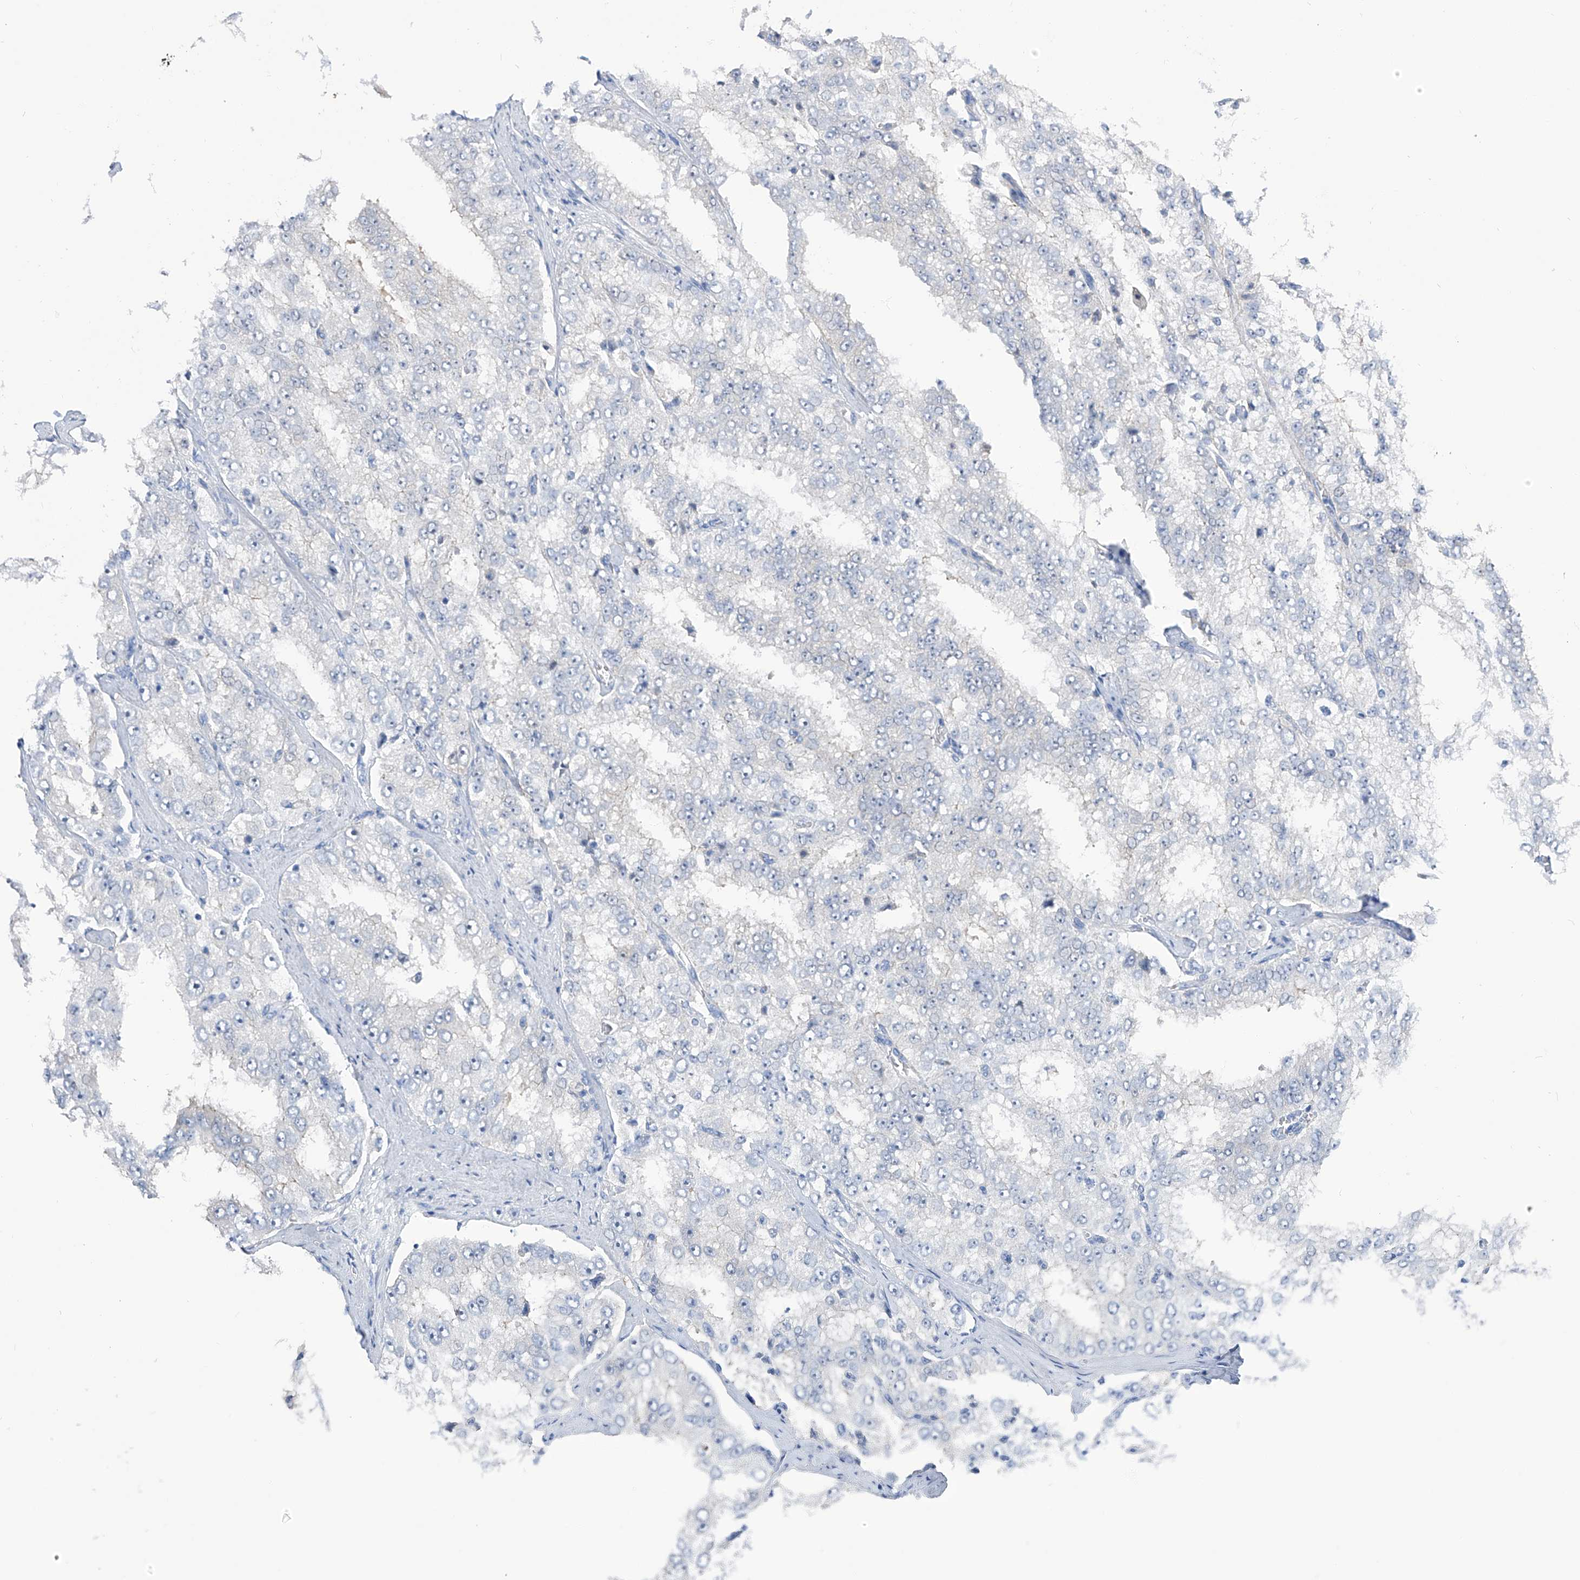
{"staining": {"intensity": "negative", "quantity": "none", "location": "none"}, "tissue": "prostate cancer", "cell_type": "Tumor cells", "image_type": "cancer", "snomed": [{"axis": "morphology", "description": "Adenocarcinoma, High grade"}, {"axis": "topography", "description": "Prostate"}], "caption": "The immunohistochemistry (IHC) micrograph has no significant positivity in tumor cells of prostate high-grade adenocarcinoma tissue.", "gene": "PGM3", "patient": {"sex": "male", "age": 58}}